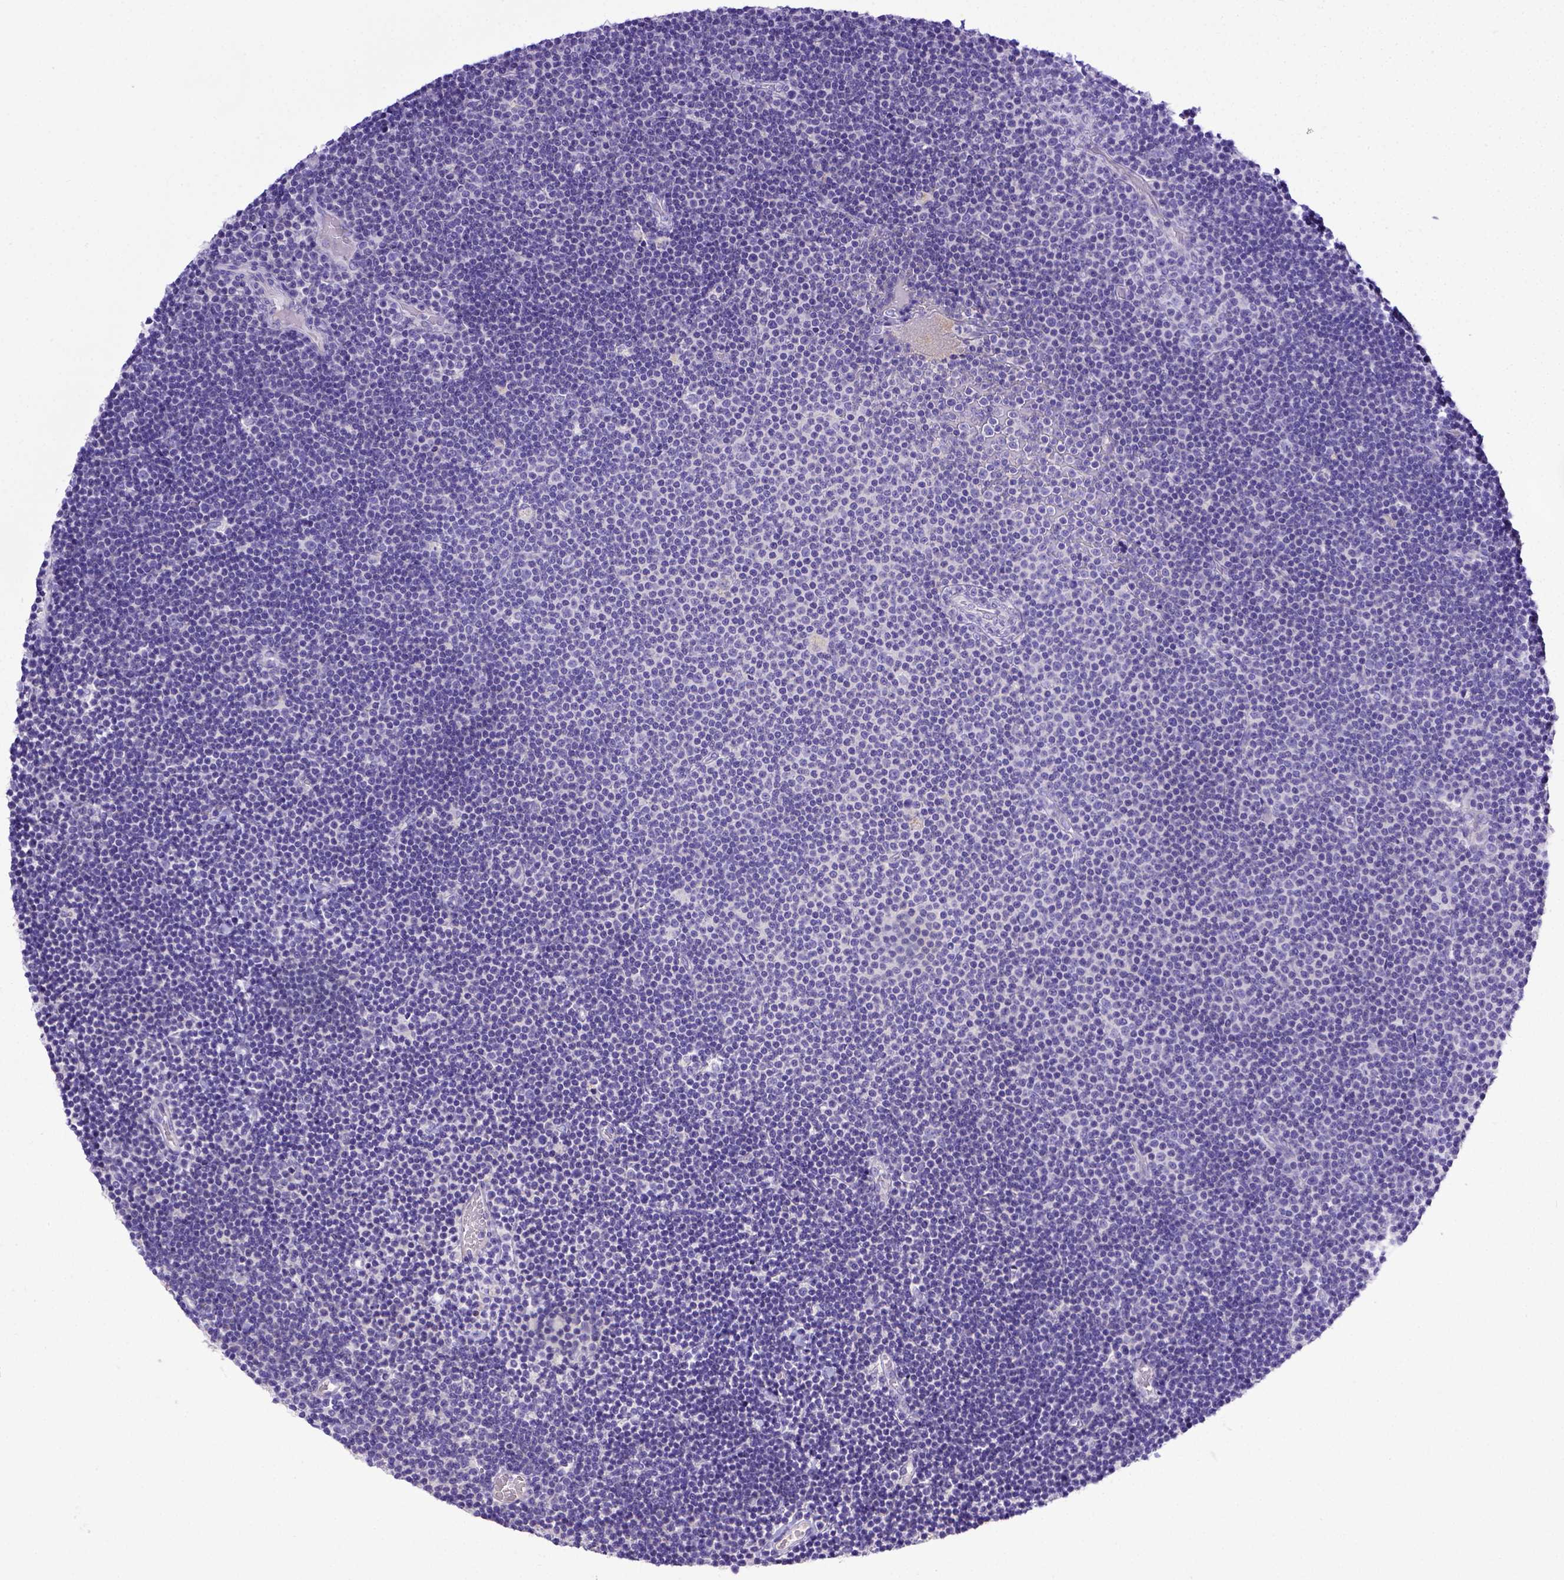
{"staining": {"intensity": "negative", "quantity": "none", "location": "none"}, "tissue": "lymphoma", "cell_type": "Tumor cells", "image_type": "cancer", "snomed": [{"axis": "morphology", "description": "Malignant lymphoma, non-Hodgkin's type, Low grade"}, {"axis": "topography", "description": "Brain"}], "caption": "IHC image of neoplastic tissue: lymphoma stained with DAB exhibits no significant protein expression in tumor cells.", "gene": "BTN1A1", "patient": {"sex": "female", "age": 66}}